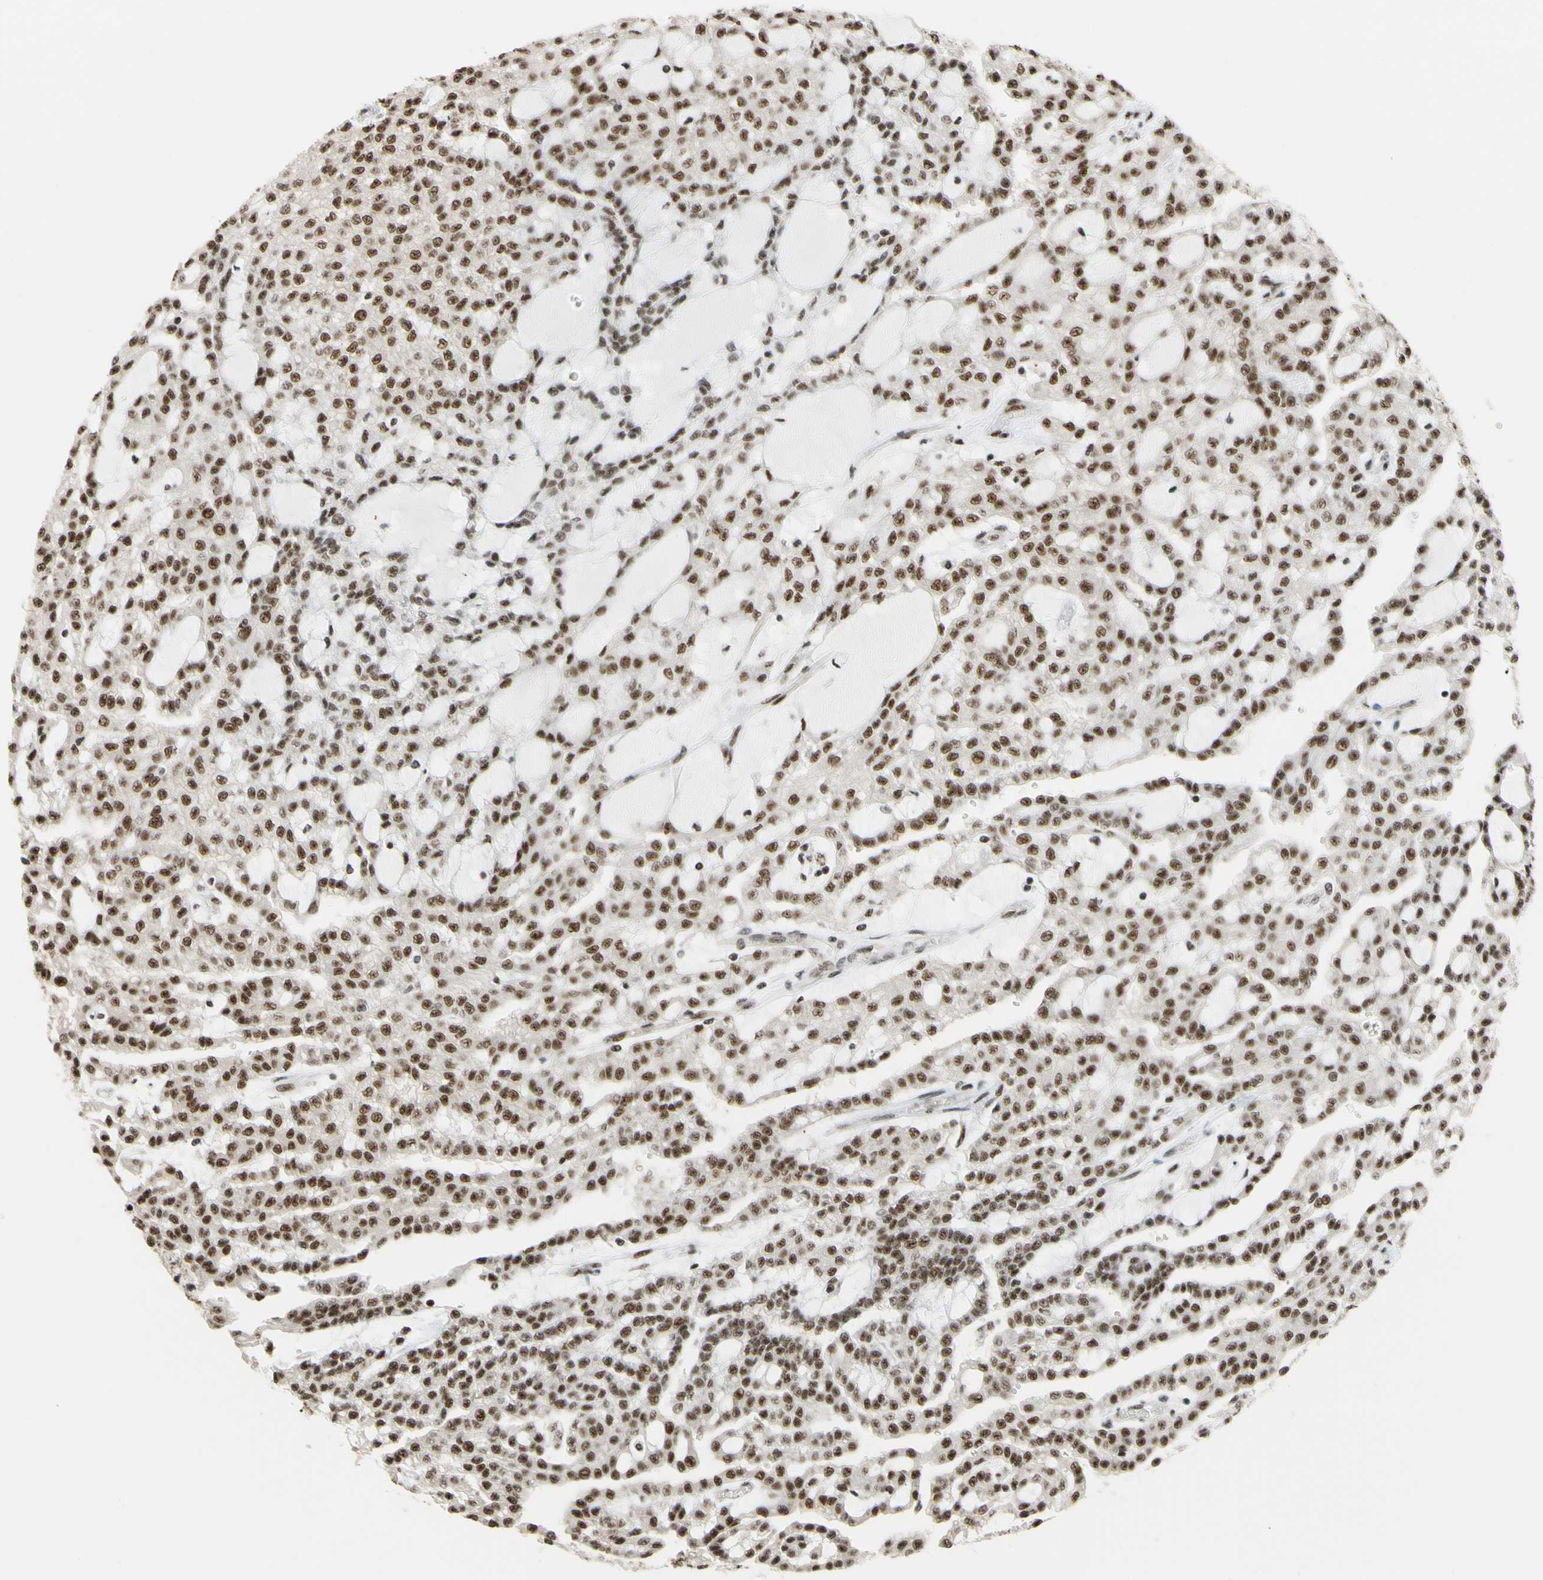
{"staining": {"intensity": "moderate", "quantity": ">75%", "location": "nuclear"}, "tissue": "renal cancer", "cell_type": "Tumor cells", "image_type": "cancer", "snomed": [{"axis": "morphology", "description": "Adenocarcinoma, NOS"}, {"axis": "topography", "description": "Kidney"}], "caption": "Human renal cancer (adenocarcinoma) stained with a brown dye demonstrates moderate nuclear positive positivity in about >75% of tumor cells.", "gene": "SAP18", "patient": {"sex": "male", "age": 63}}